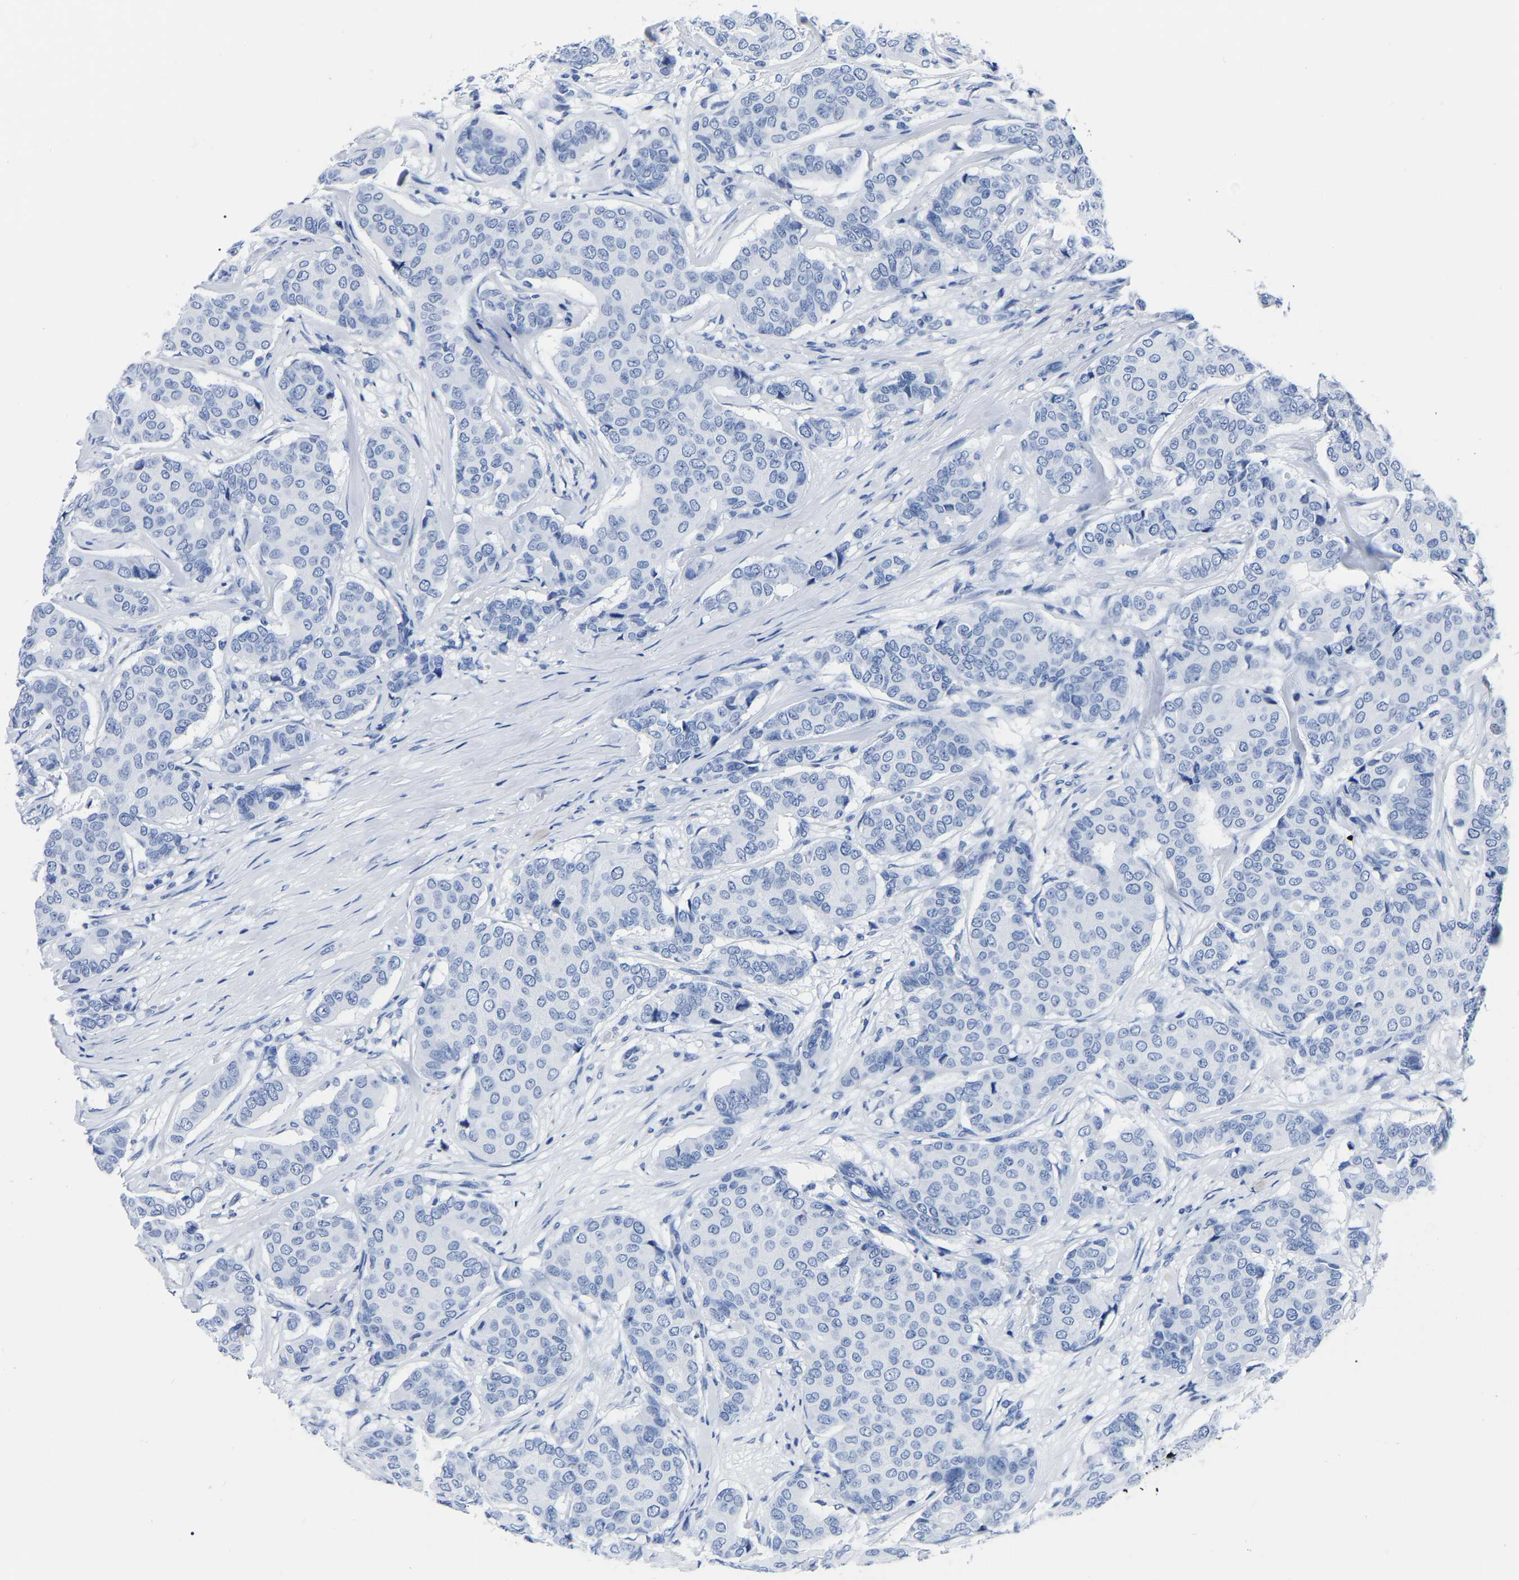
{"staining": {"intensity": "negative", "quantity": "none", "location": "none"}, "tissue": "breast cancer", "cell_type": "Tumor cells", "image_type": "cancer", "snomed": [{"axis": "morphology", "description": "Duct carcinoma"}, {"axis": "topography", "description": "Breast"}], "caption": "This micrograph is of breast cancer (invasive ductal carcinoma) stained with immunohistochemistry to label a protein in brown with the nuclei are counter-stained blue. There is no expression in tumor cells.", "gene": "IMPG2", "patient": {"sex": "female", "age": 75}}